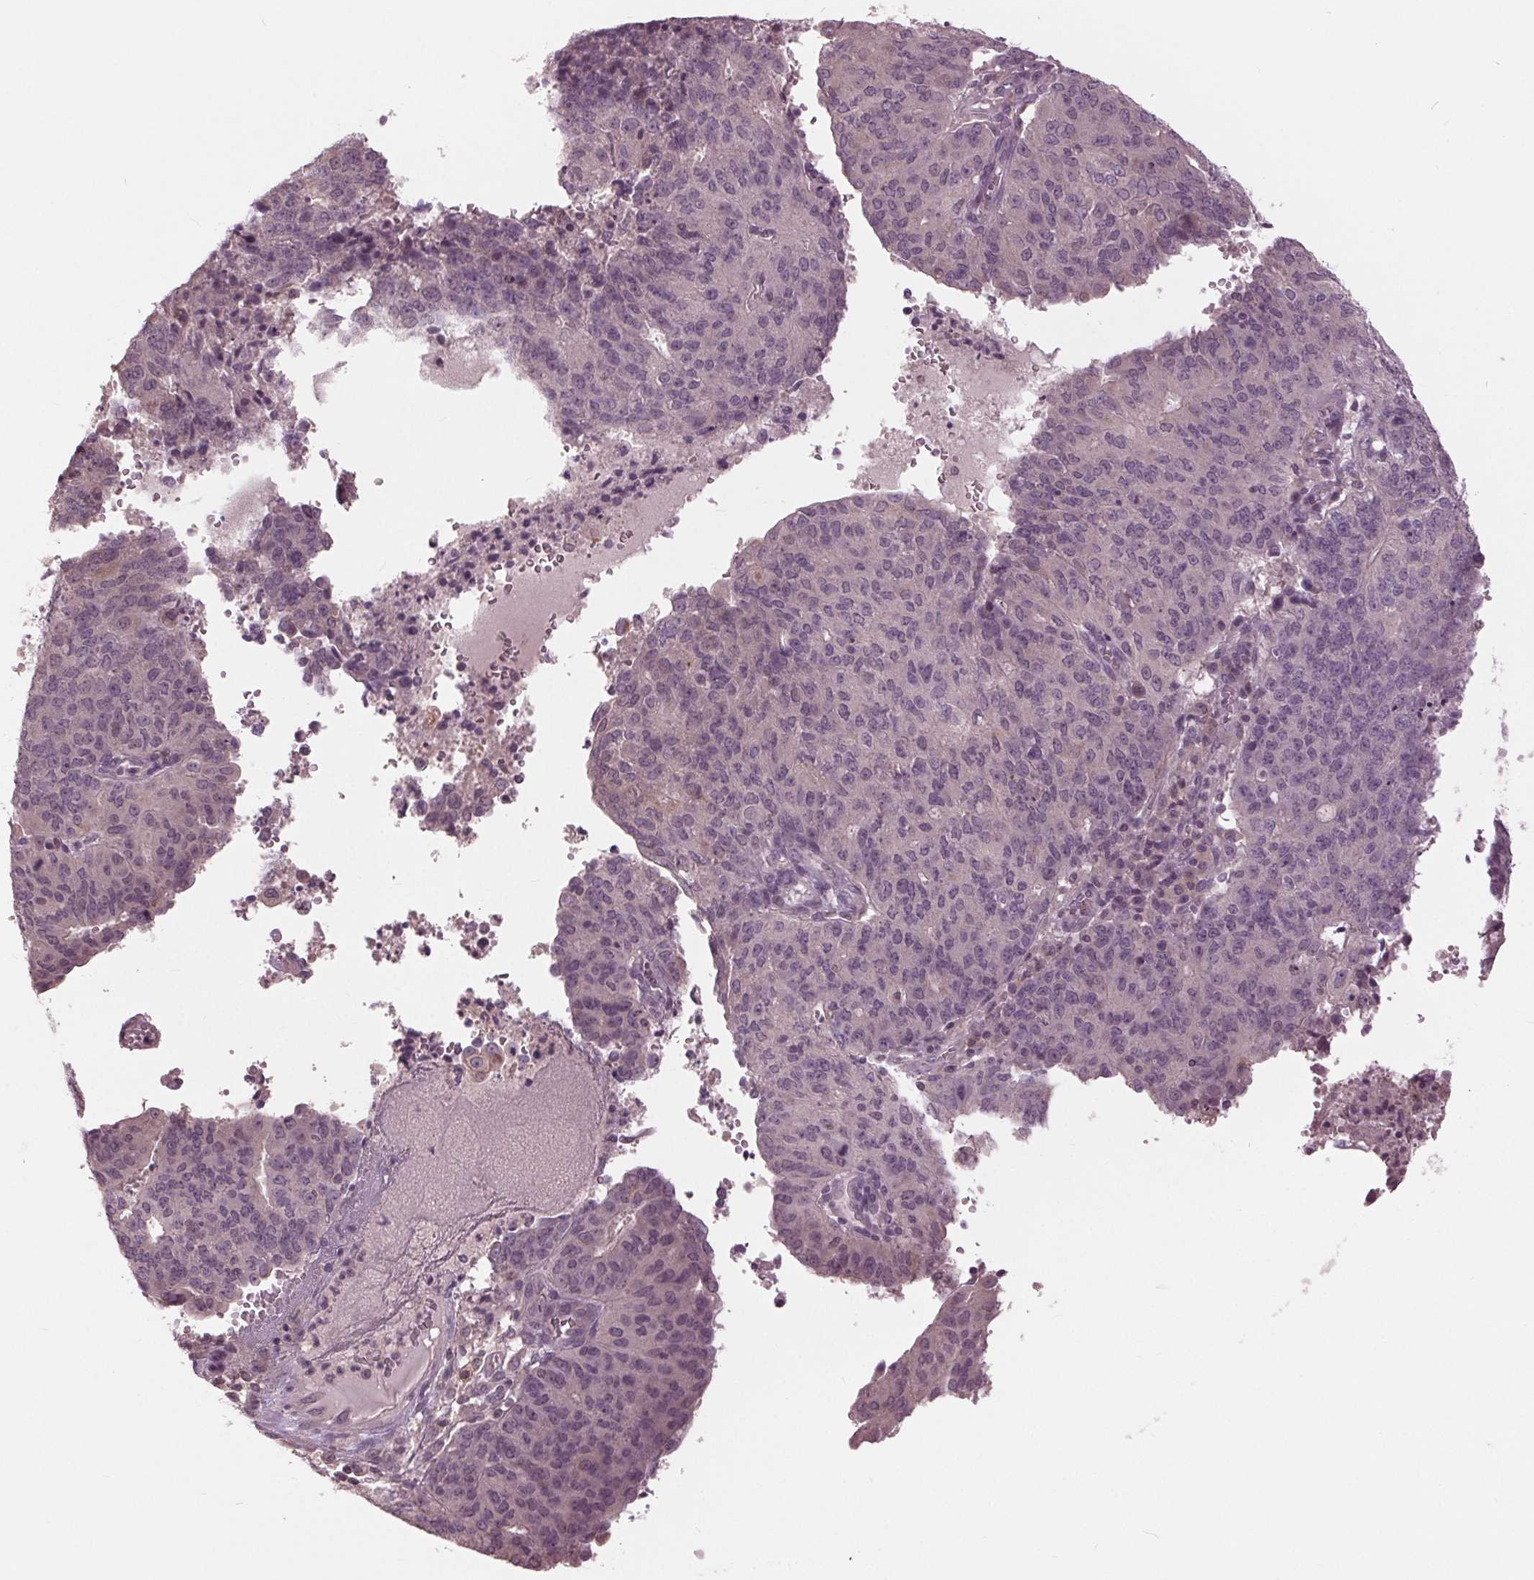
{"staining": {"intensity": "negative", "quantity": "none", "location": "none"}, "tissue": "endometrial cancer", "cell_type": "Tumor cells", "image_type": "cancer", "snomed": [{"axis": "morphology", "description": "Adenocarcinoma, NOS"}, {"axis": "topography", "description": "Endometrium"}], "caption": "Immunohistochemistry (IHC) histopathology image of adenocarcinoma (endometrial) stained for a protein (brown), which displays no positivity in tumor cells.", "gene": "SIGLEC6", "patient": {"sex": "female", "age": 82}}